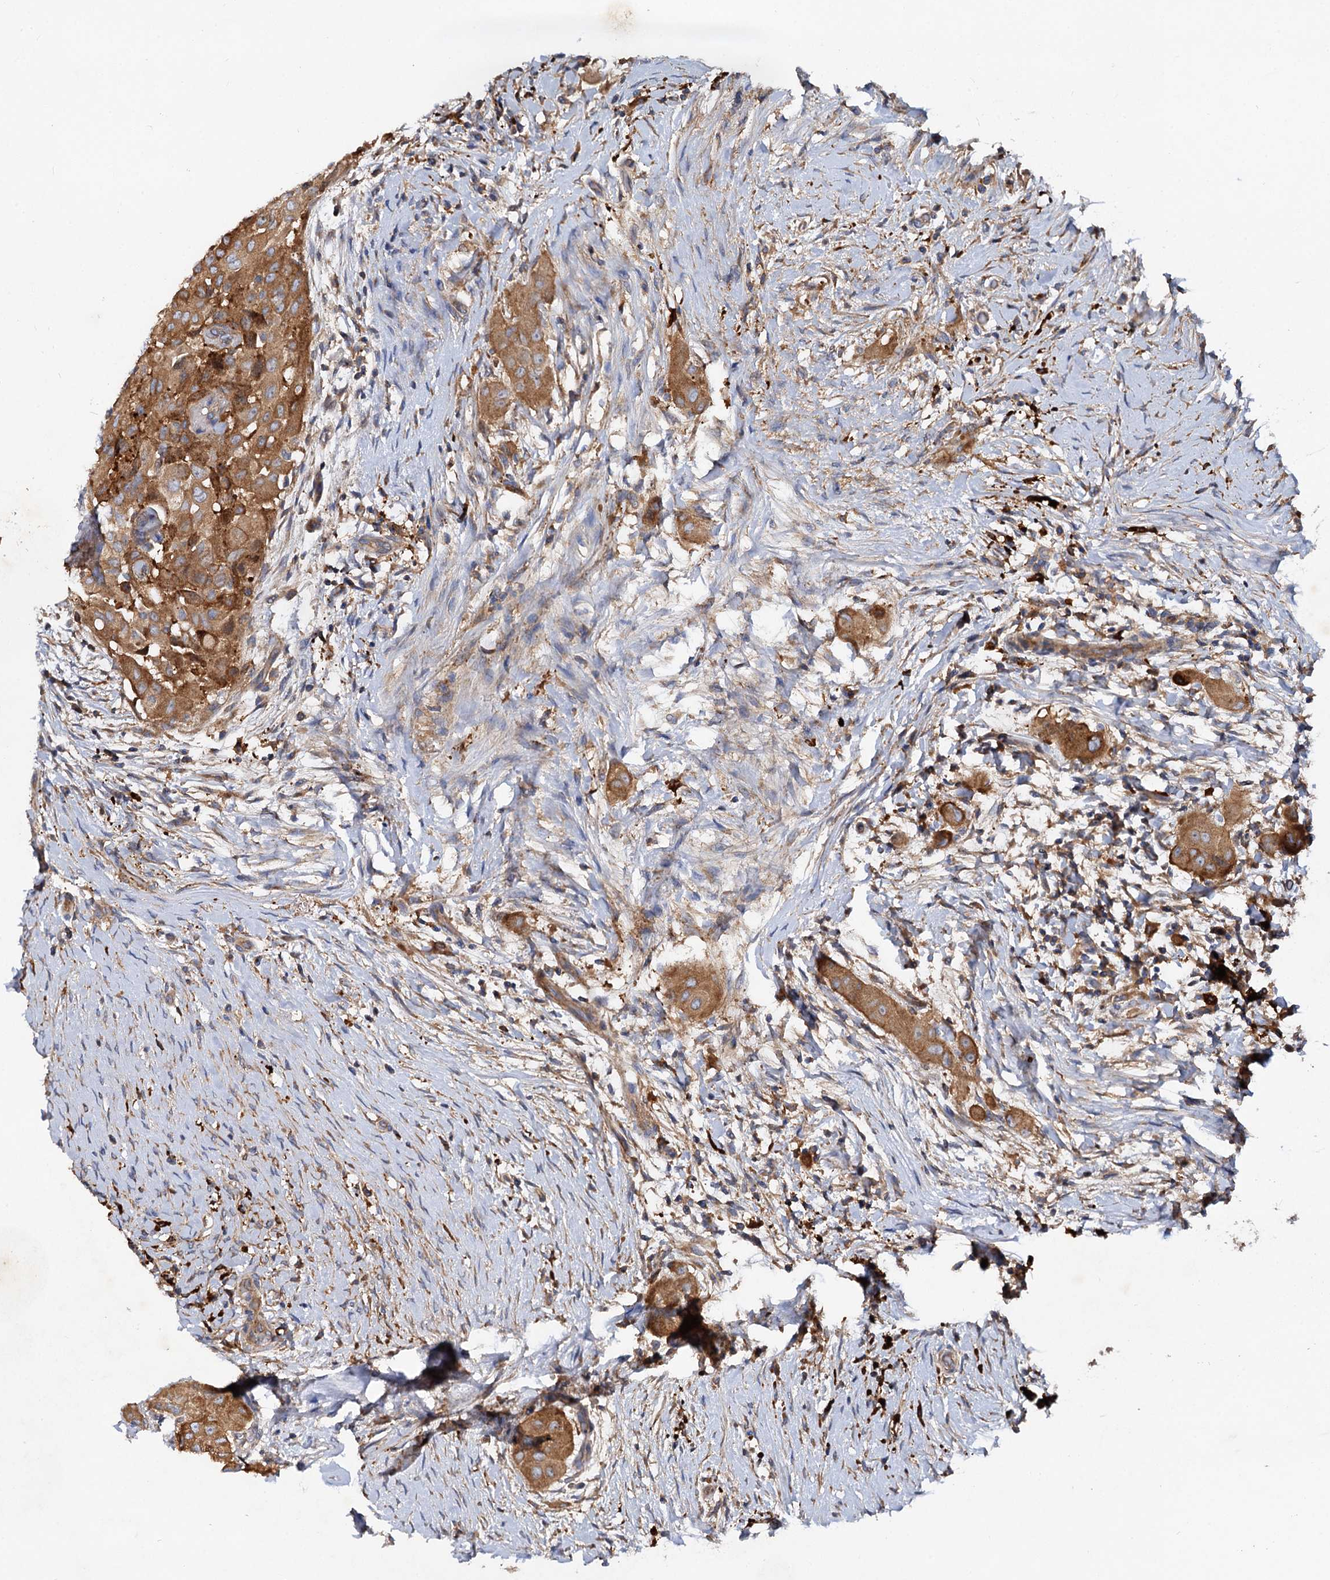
{"staining": {"intensity": "moderate", "quantity": ">75%", "location": "cytoplasmic/membranous"}, "tissue": "thyroid cancer", "cell_type": "Tumor cells", "image_type": "cancer", "snomed": [{"axis": "morphology", "description": "Papillary adenocarcinoma, NOS"}, {"axis": "topography", "description": "Thyroid gland"}], "caption": "DAB (3,3'-diaminobenzidine) immunohistochemical staining of human thyroid cancer reveals moderate cytoplasmic/membranous protein positivity in about >75% of tumor cells.", "gene": "ALKBH7", "patient": {"sex": "female", "age": 59}}